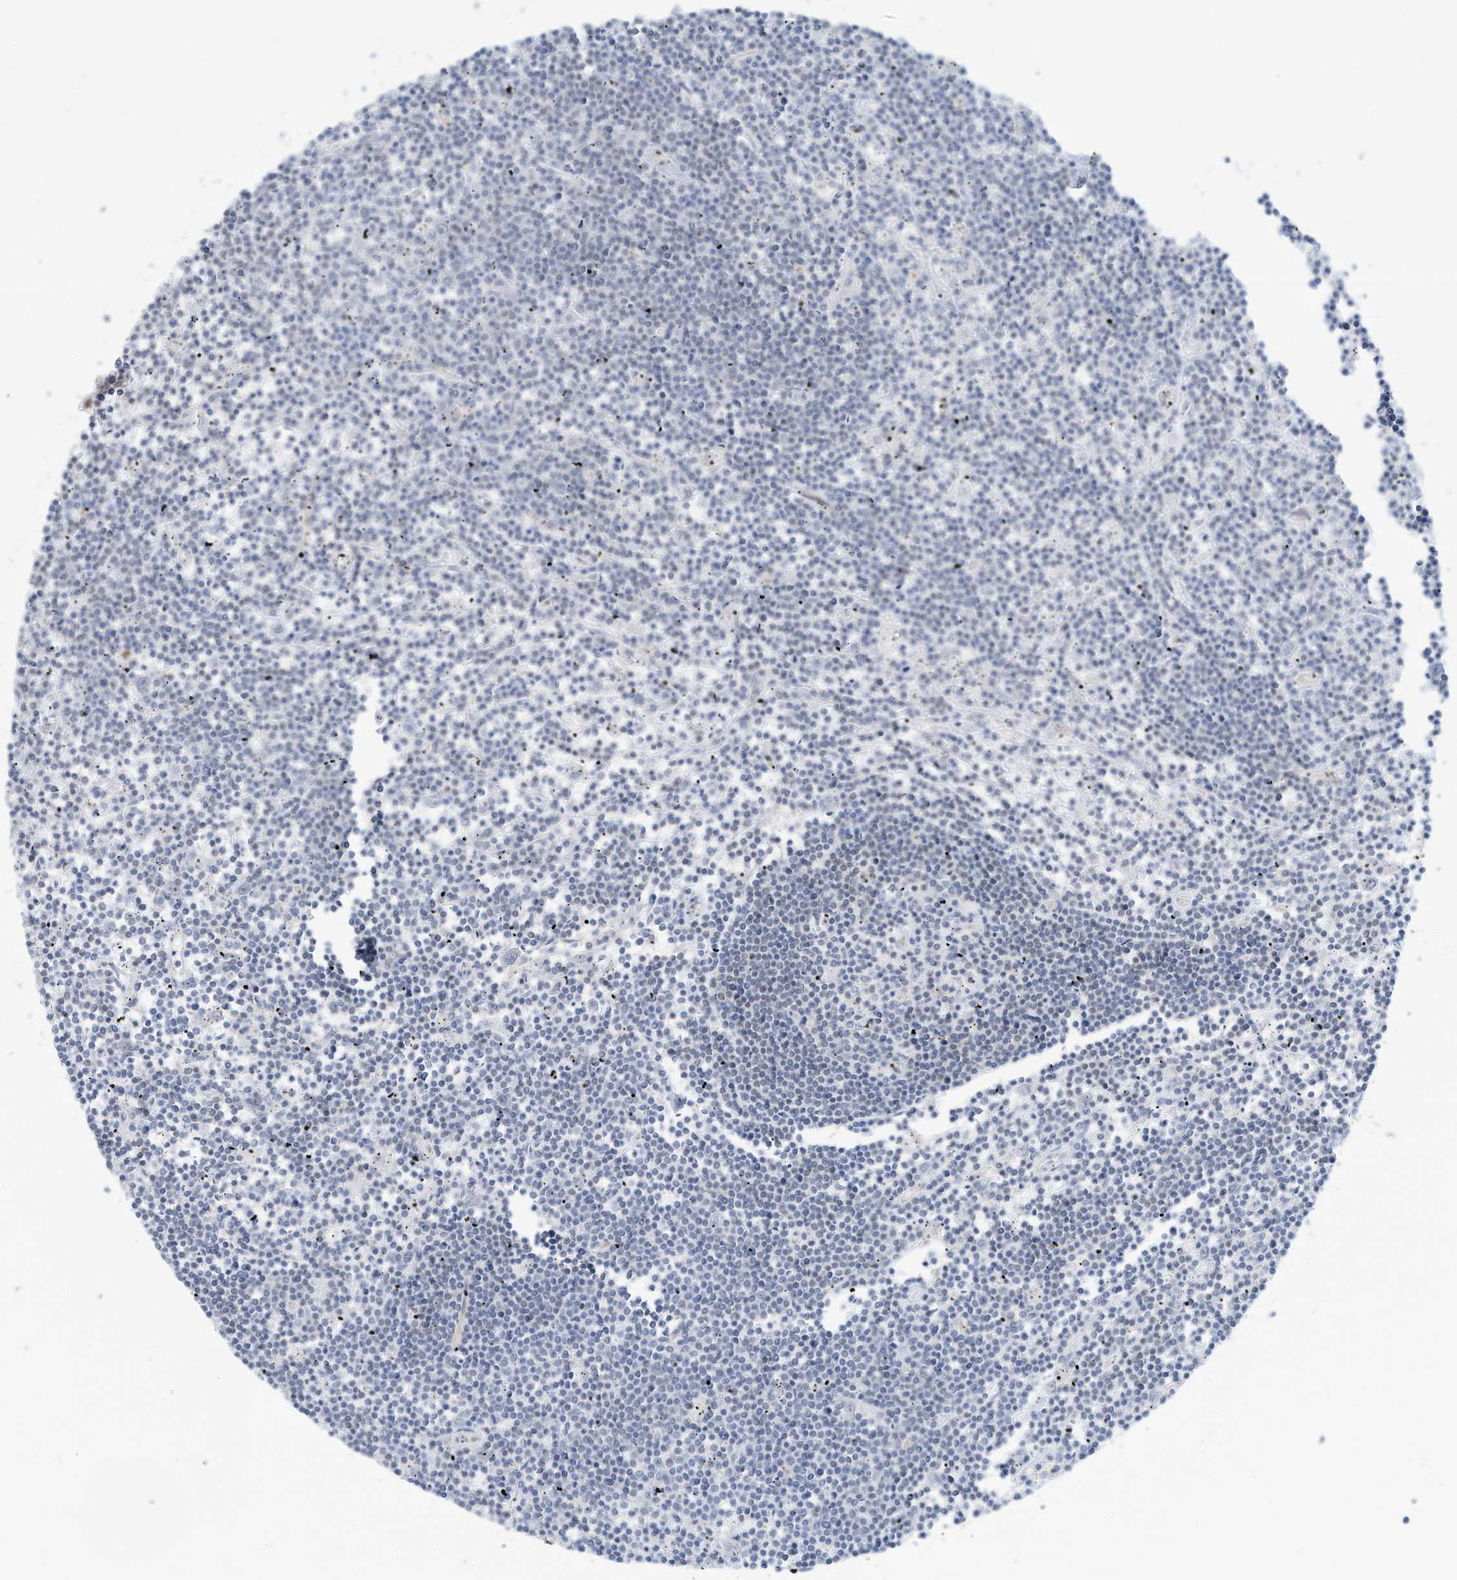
{"staining": {"intensity": "negative", "quantity": "none", "location": "none"}, "tissue": "lymphoma", "cell_type": "Tumor cells", "image_type": "cancer", "snomed": [{"axis": "morphology", "description": "Malignant lymphoma, non-Hodgkin's type, Low grade"}, {"axis": "topography", "description": "Spleen"}], "caption": "A high-resolution histopathology image shows immunohistochemistry (IHC) staining of malignant lymphoma, non-Hodgkin's type (low-grade), which reveals no significant expression in tumor cells. (Stains: DAB (3,3'-diaminobenzidine) IHC with hematoxylin counter stain, Microscopy: brightfield microscopy at high magnification).", "gene": "SARNP", "patient": {"sex": "male", "age": 76}}